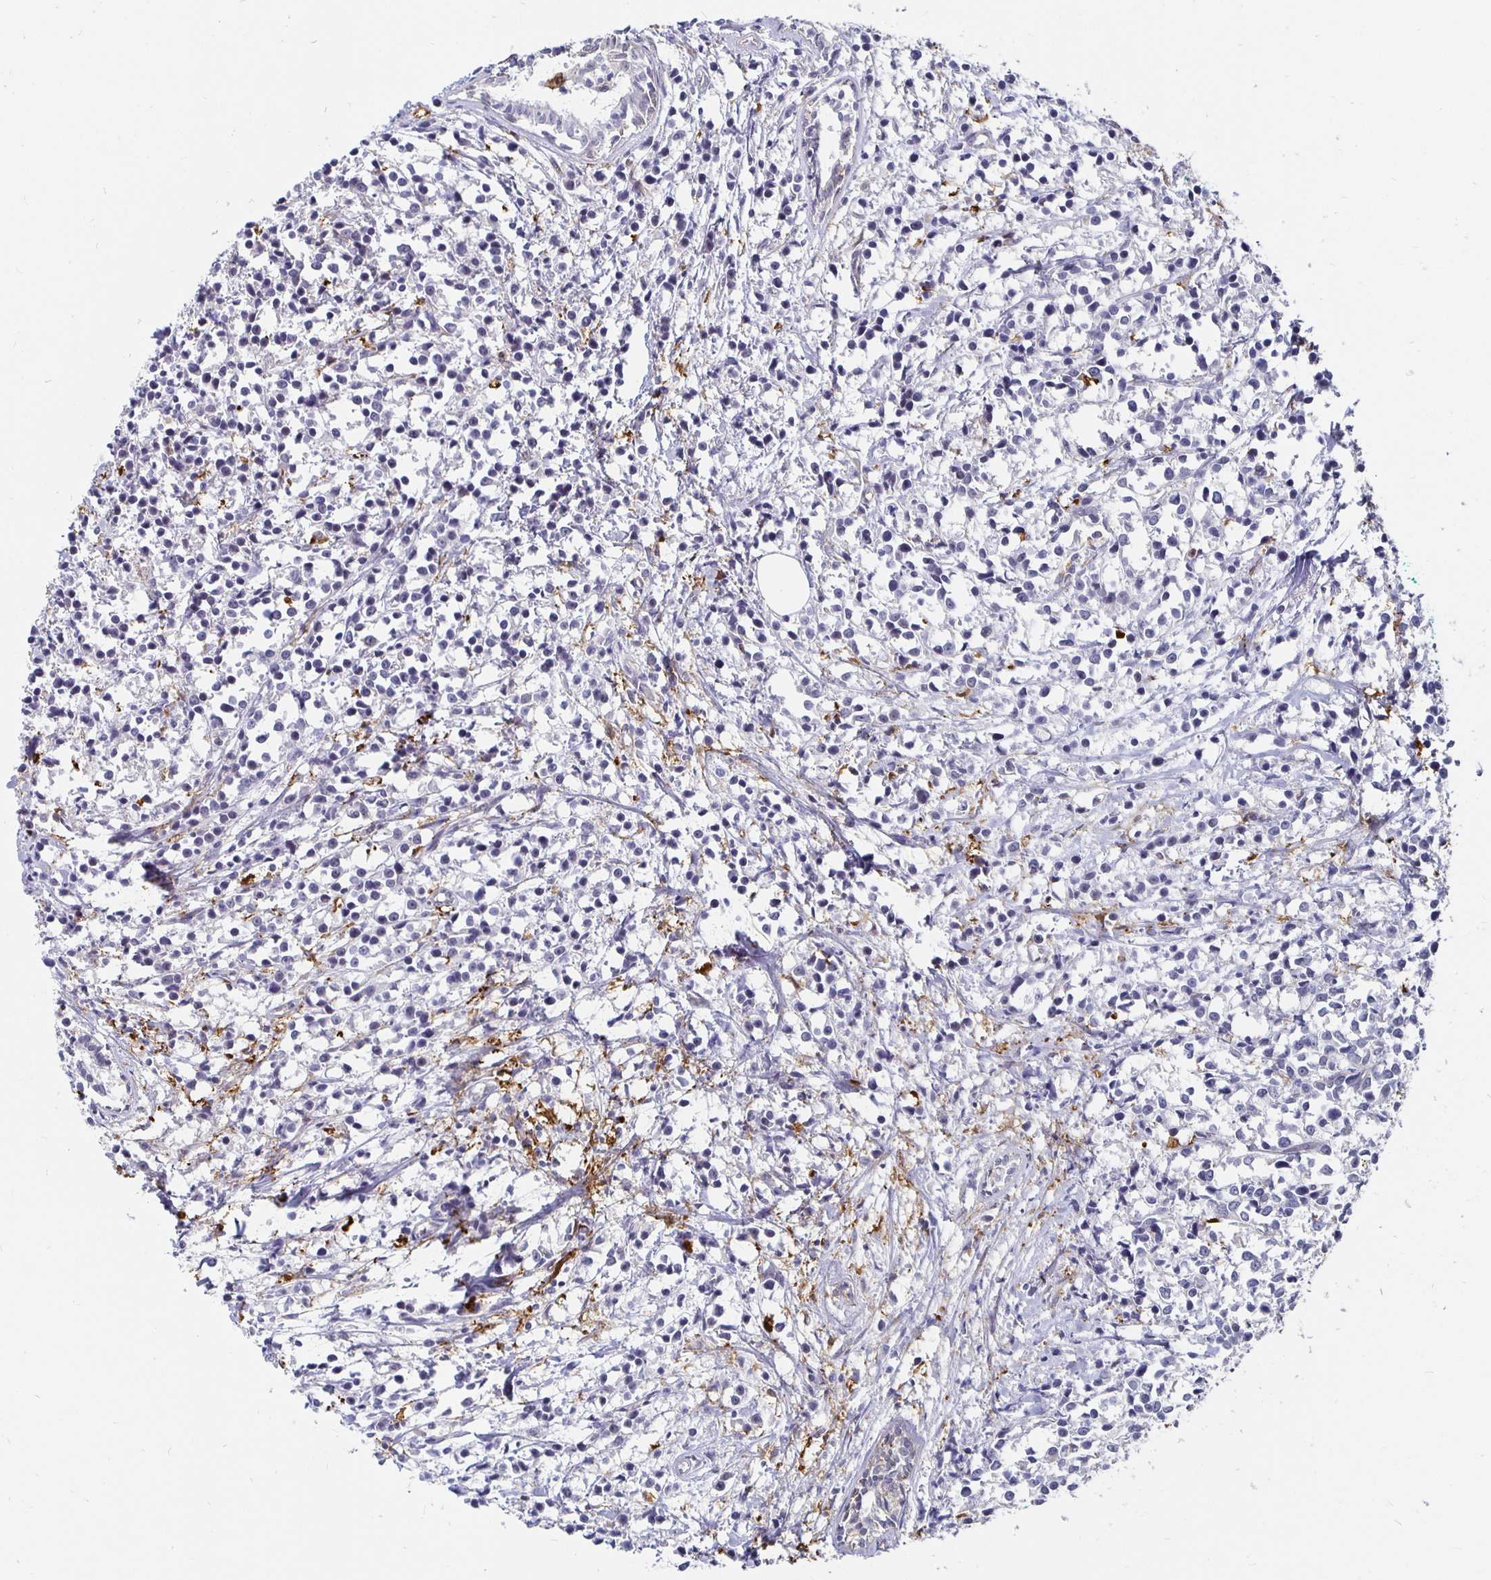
{"staining": {"intensity": "negative", "quantity": "none", "location": "none"}, "tissue": "breast cancer", "cell_type": "Tumor cells", "image_type": "cancer", "snomed": [{"axis": "morphology", "description": "Duct carcinoma"}, {"axis": "topography", "description": "Breast"}], "caption": "Breast infiltrating ductal carcinoma was stained to show a protein in brown. There is no significant positivity in tumor cells.", "gene": "CCDC85A", "patient": {"sex": "female", "age": 80}}